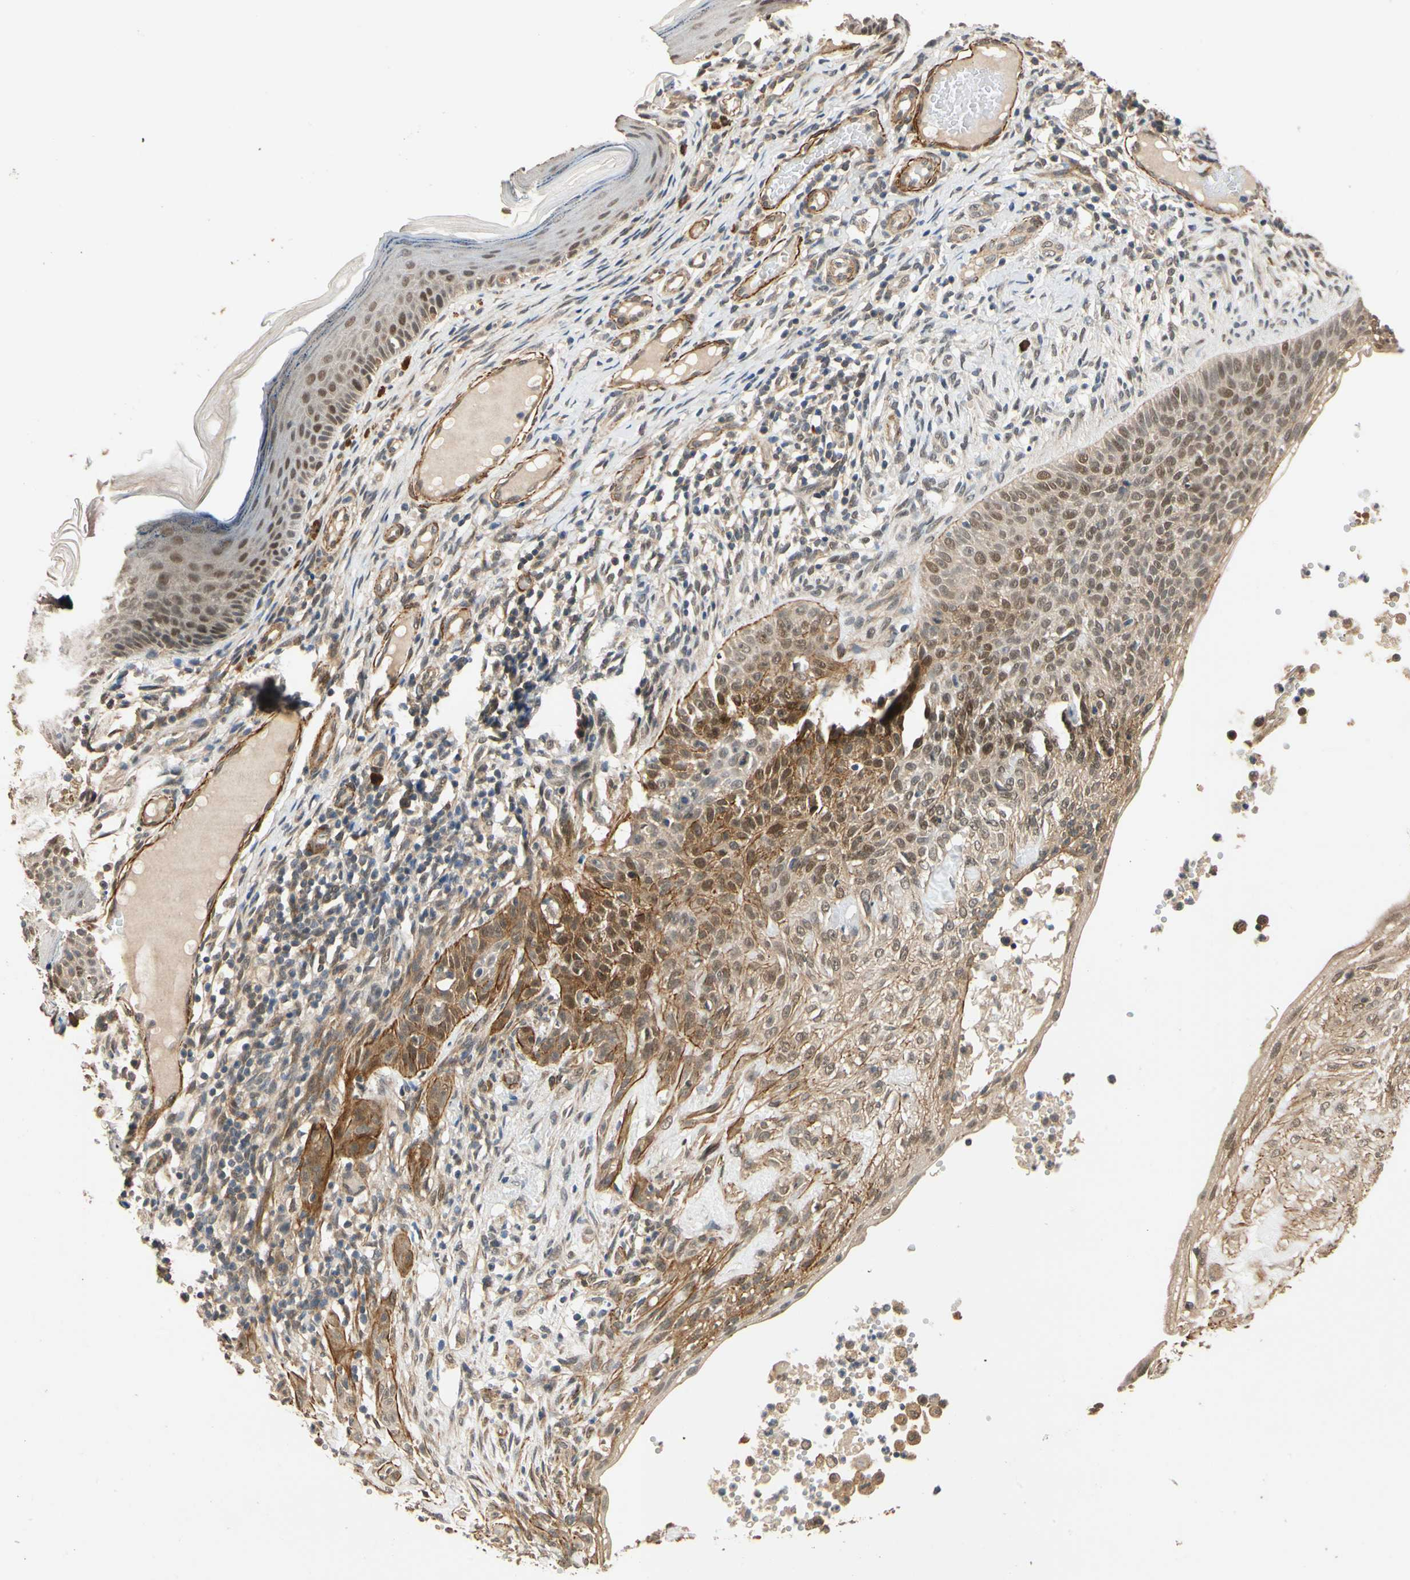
{"staining": {"intensity": "moderate", "quantity": "25%-75%", "location": "cytoplasmic/membranous,nuclear"}, "tissue": "skin cancer", "cell_type": "Tumor cells", "image_type": "cancer", "snomed": [{"axis": "morphology", "description": "Normal tissue, NOS"}, {"axis": "morphology", "description": "Basal cell carcinoma"}, {"axis": "topography", "description": "Skin"}], "caption": "Protein expression by immunohistochemistry displays moderate cytoplasmic/membranous and nuclear expression in about 25%-75% of tumor cells in skin cancer (basal cell carcinoma). (IHC, brightfield microscopy, high magnification).", "gene": "QSER1", "patient": {"sex": "male", "age": 87}}